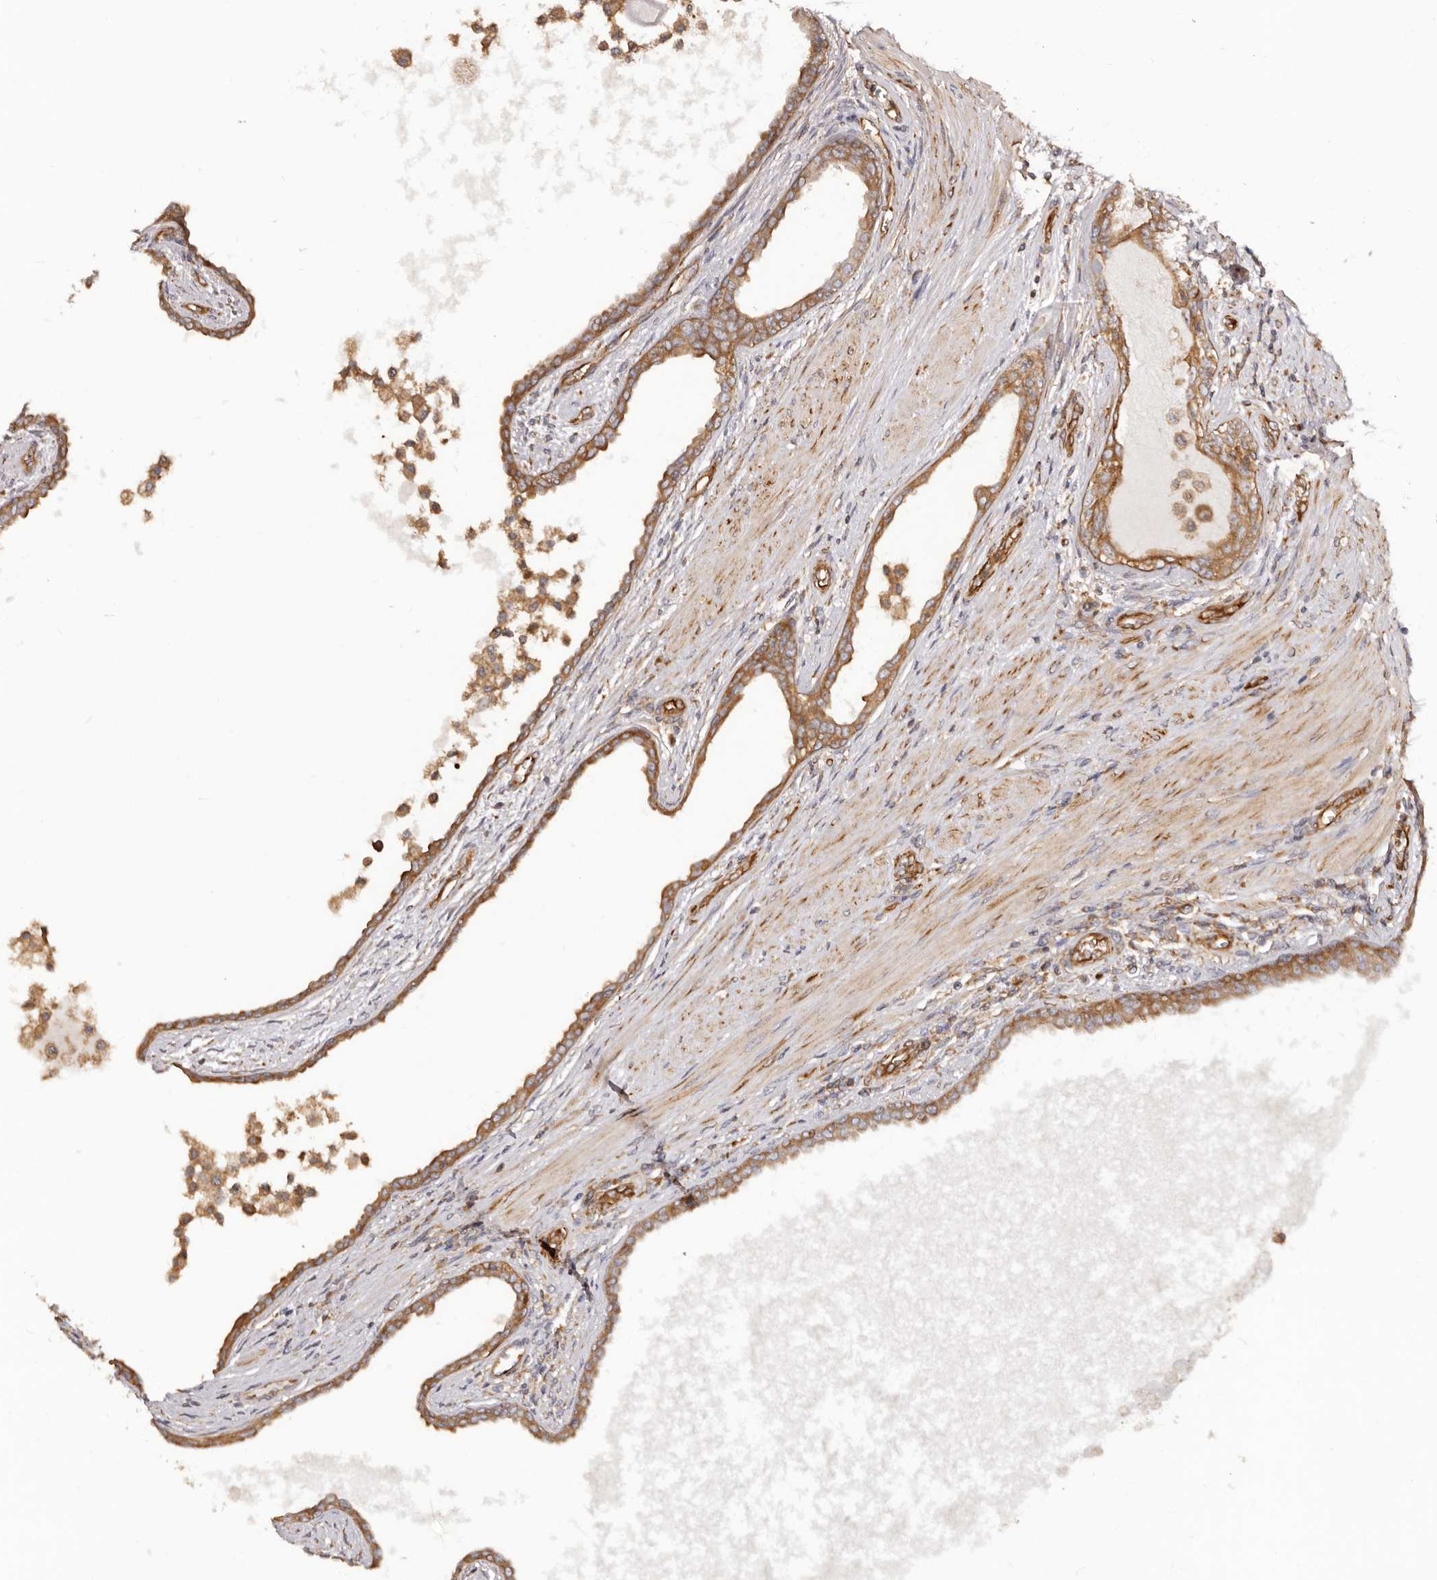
{"staining": {"intensity": "moderate", "quantity": ">75%", "location": "cytoplasmic/membranous"}, "tissue": "prostate cancer", "cell_type": "Tumor cells", "image_type": "cancer", "snomed": [{"axis": "morphology", "description": "Normal tissue, NOS"}, {"axis": "morphology", "description": "Adenocarcinoma, Low grade"}, {"axis": "topography", "description": "Prostate"}, {"axis": "topography", "description": "Peripheral nerve tissue"}], "caption": "Protein staining of prostate cancer (low-grade adenocarcinoma) tissue exhibits moderate cytoplasmic/membranous staining in about >75% of tumor cells. The staining was performed using DAB (3,3'-diaminobenzidine) to visualize the protein expression in brown, while the nuclei were stained in blue with hematoxylin (Magnification: 20x).", "gene": "RPS6", "patient": {"sex": "male", "age": 71}}